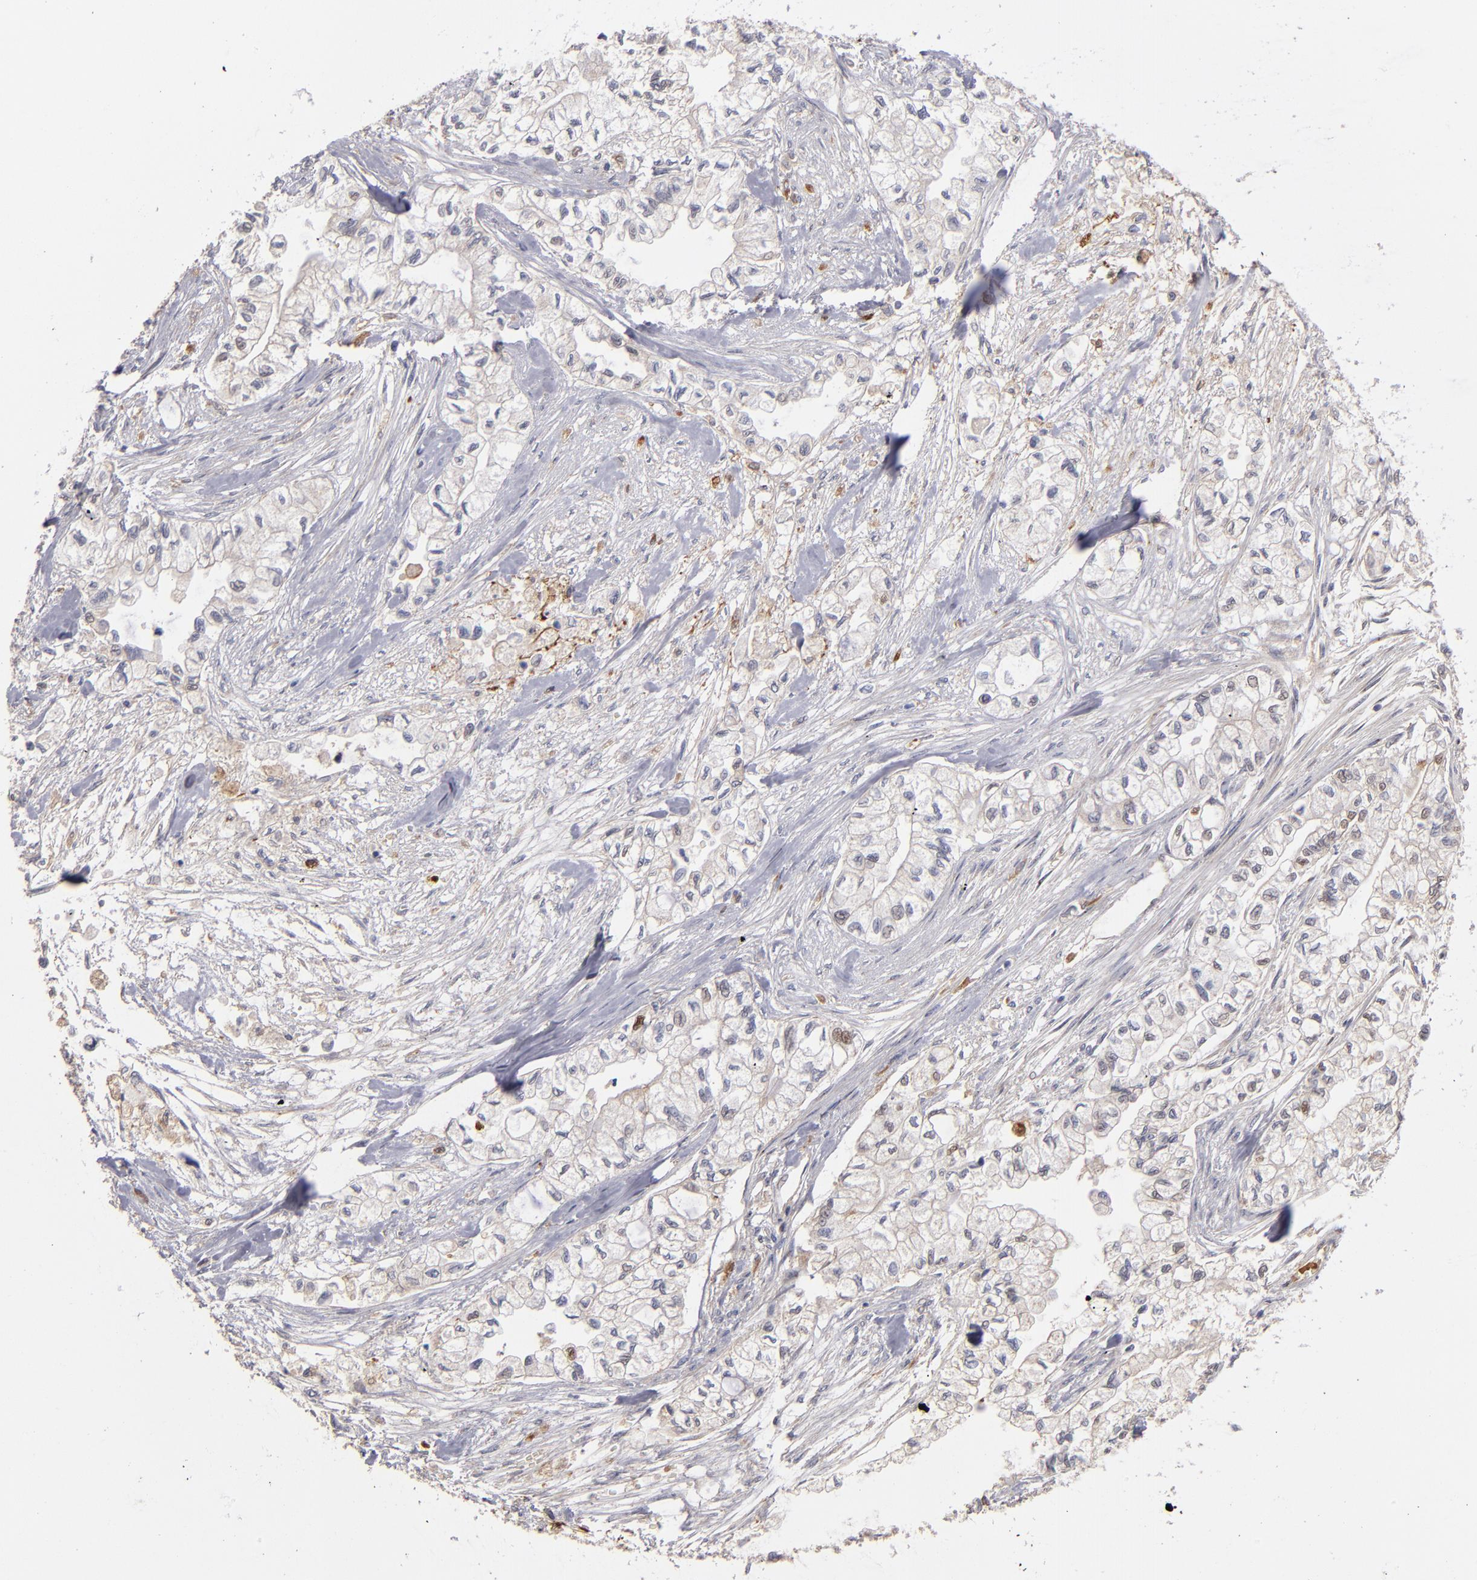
{"staining": {"intensity": "weak", "quantity": "25%-75%", "location": "cytoplasmic/membranous"}, "tissue": "pancreatic cancer", "cell_type": "Tumor cells", "image_type": "cancer", "snomed": [{"axis": "morphology", "description": "Adenocarcinoma, NOS"}, {"axis": "topography", "description": "Pancreas"}], "caption": "Tumor cells demonstrate low levels of weak cytoplasmic/membranous staining in approximately 25%-75% of cells in human adenocarcinoma (pancreatic).", "gene": "EXD2", "patient": {"sex": "male", "age": 79}}